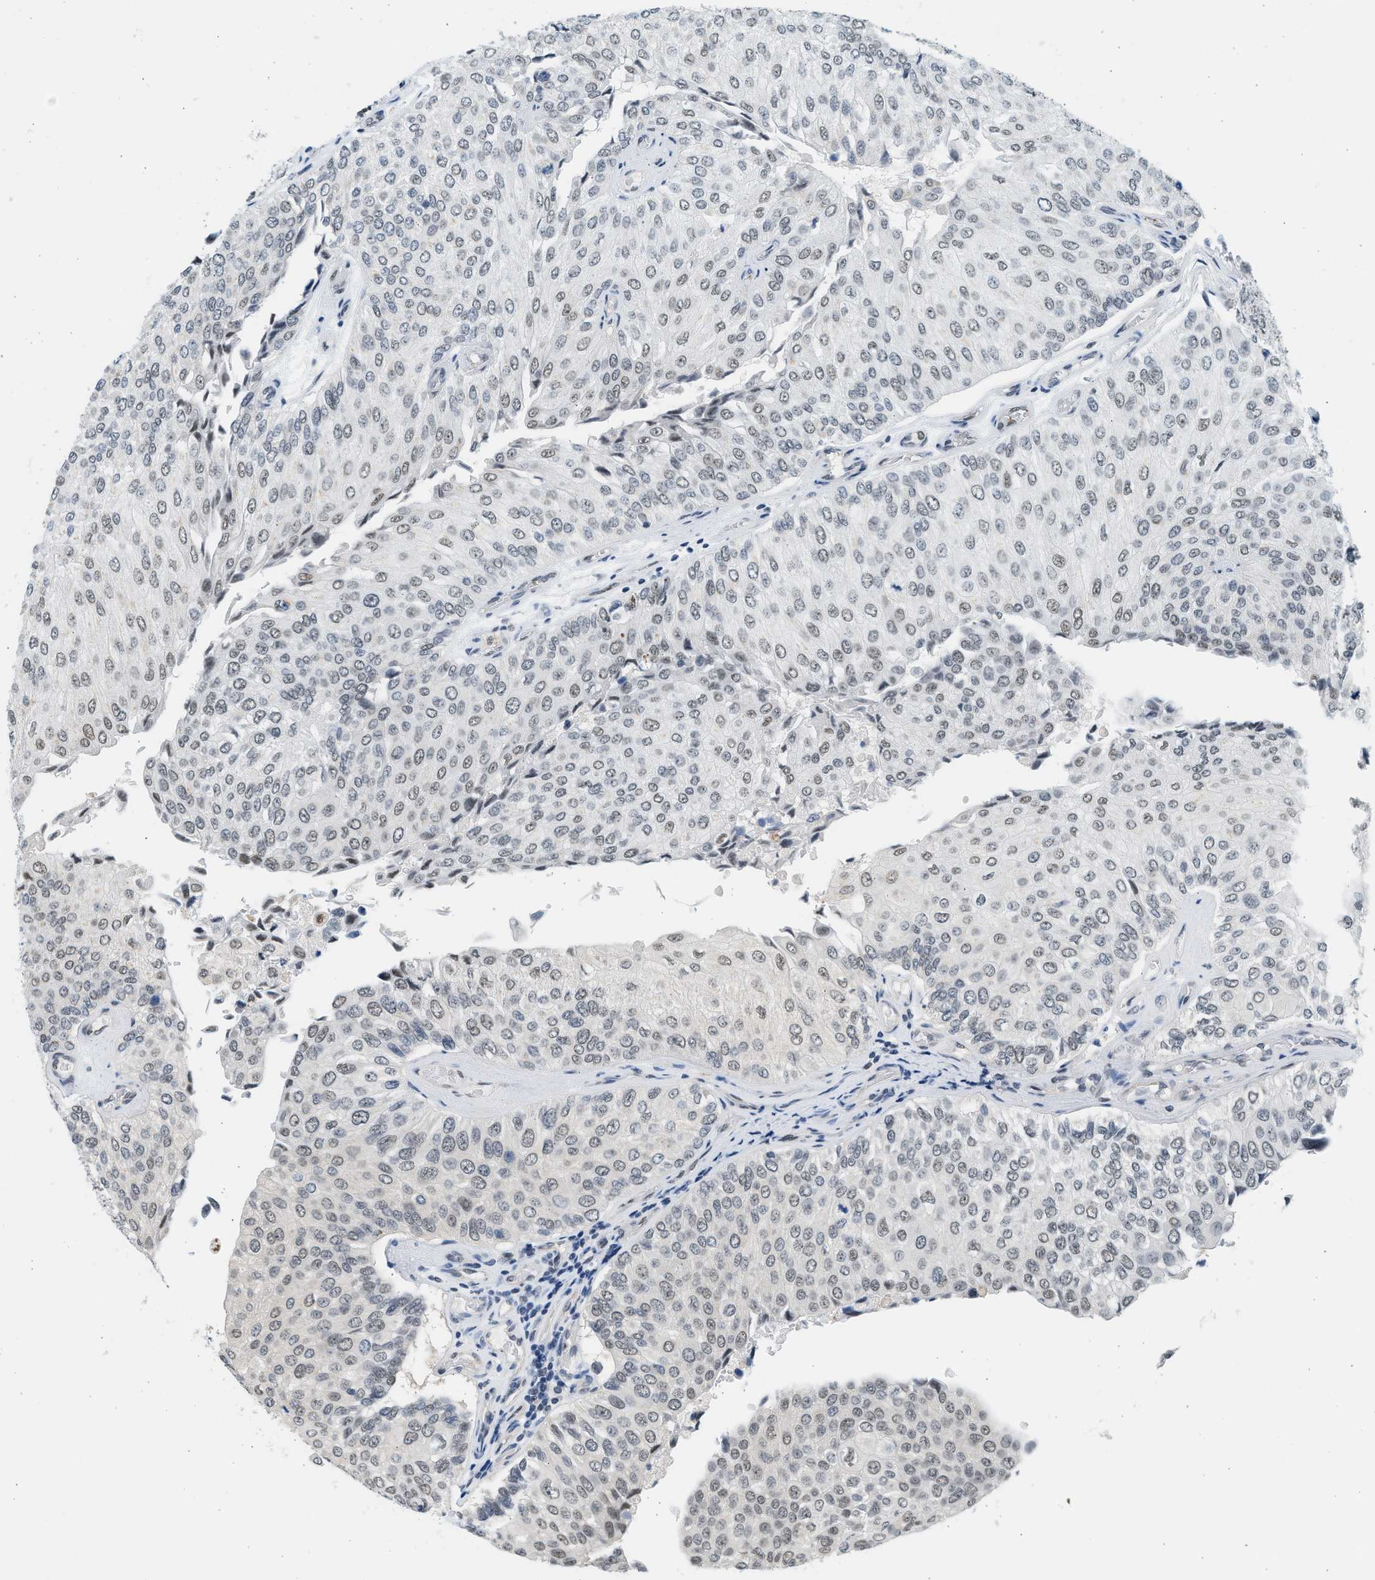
{"staining": {"intensity": "weak", "quantity": ">75%", "location": "nuclear"}, "tissue": "urothelial cancer", "cell_type": "Tumor cells", "image_type": "cancer", "snomed": [{"axis": "morphology", "description": "Urothelial carcinoma, High grade"}, {"axis": "topography", "description": "Kidney"}, {"axis": "topography", "description": "Urinary bladder"}], "caption": "Brown immunohistochemical staining in human urothelial cancer shows weak nuclear expression in approximately >75% of tumor cells. (IHC, brightfield microscopy, high magnification).", "gene": "HIPK1", "patient": {"sex": "male", "age": 77}}